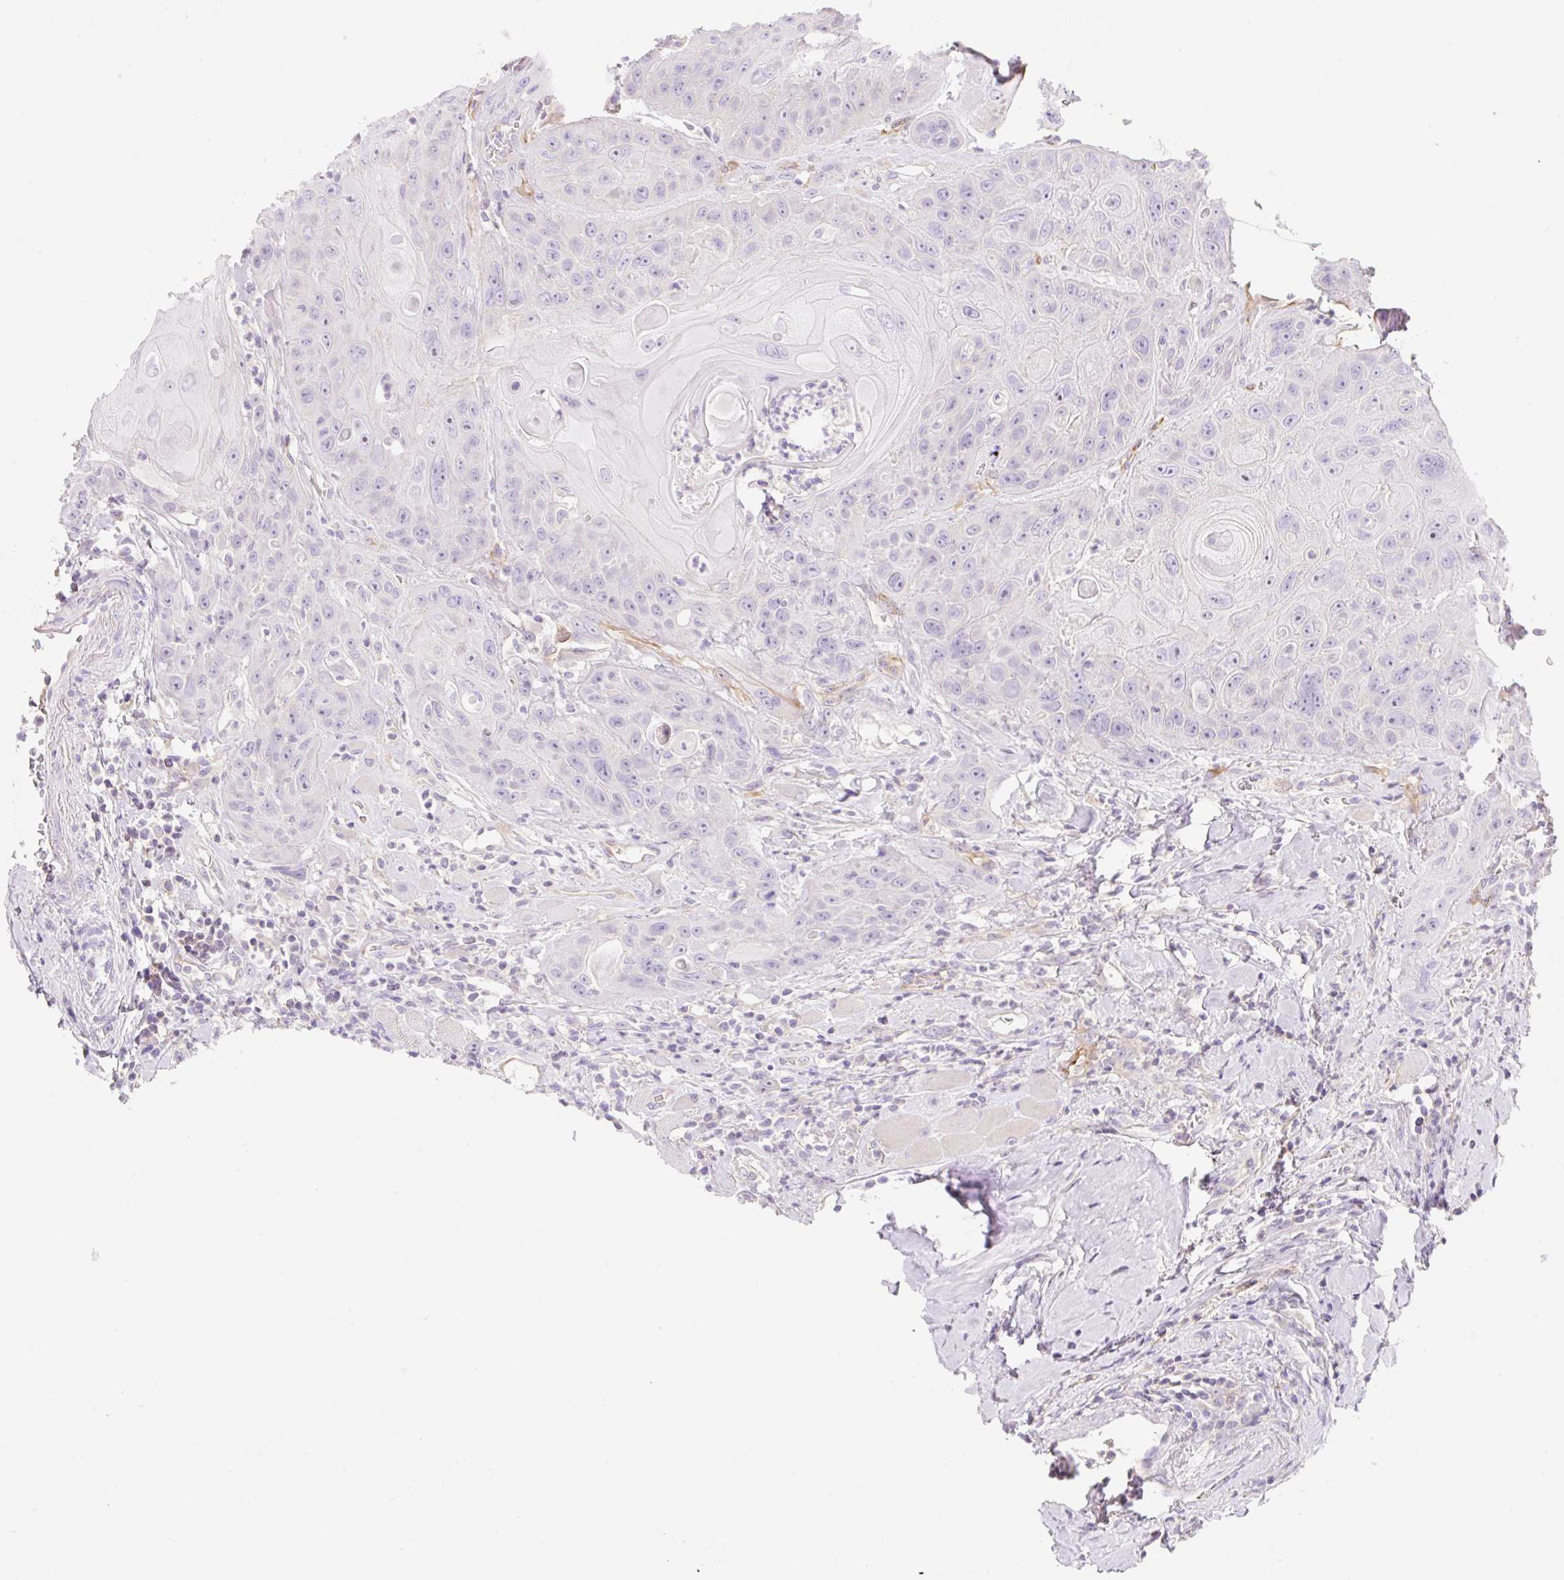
{"staining": {"intensity": "negative", "quantity": "none", "location": "none"}, "tissue": "head and neck cancer", "cell_type": "Tumor cells", "image_type": "cancer", "snomed": [{"axis": "morphology", "description": "Squamous cell carcinoma, NOS"}, {"axis": "topography", "description": "Head-Neck"}], "caption": "The image reveals no staining of tumor cells in squamous cell carcinoma (head and neck).", "gene": "LYVE1", "patient": {"sex": "female", "age": 59}}